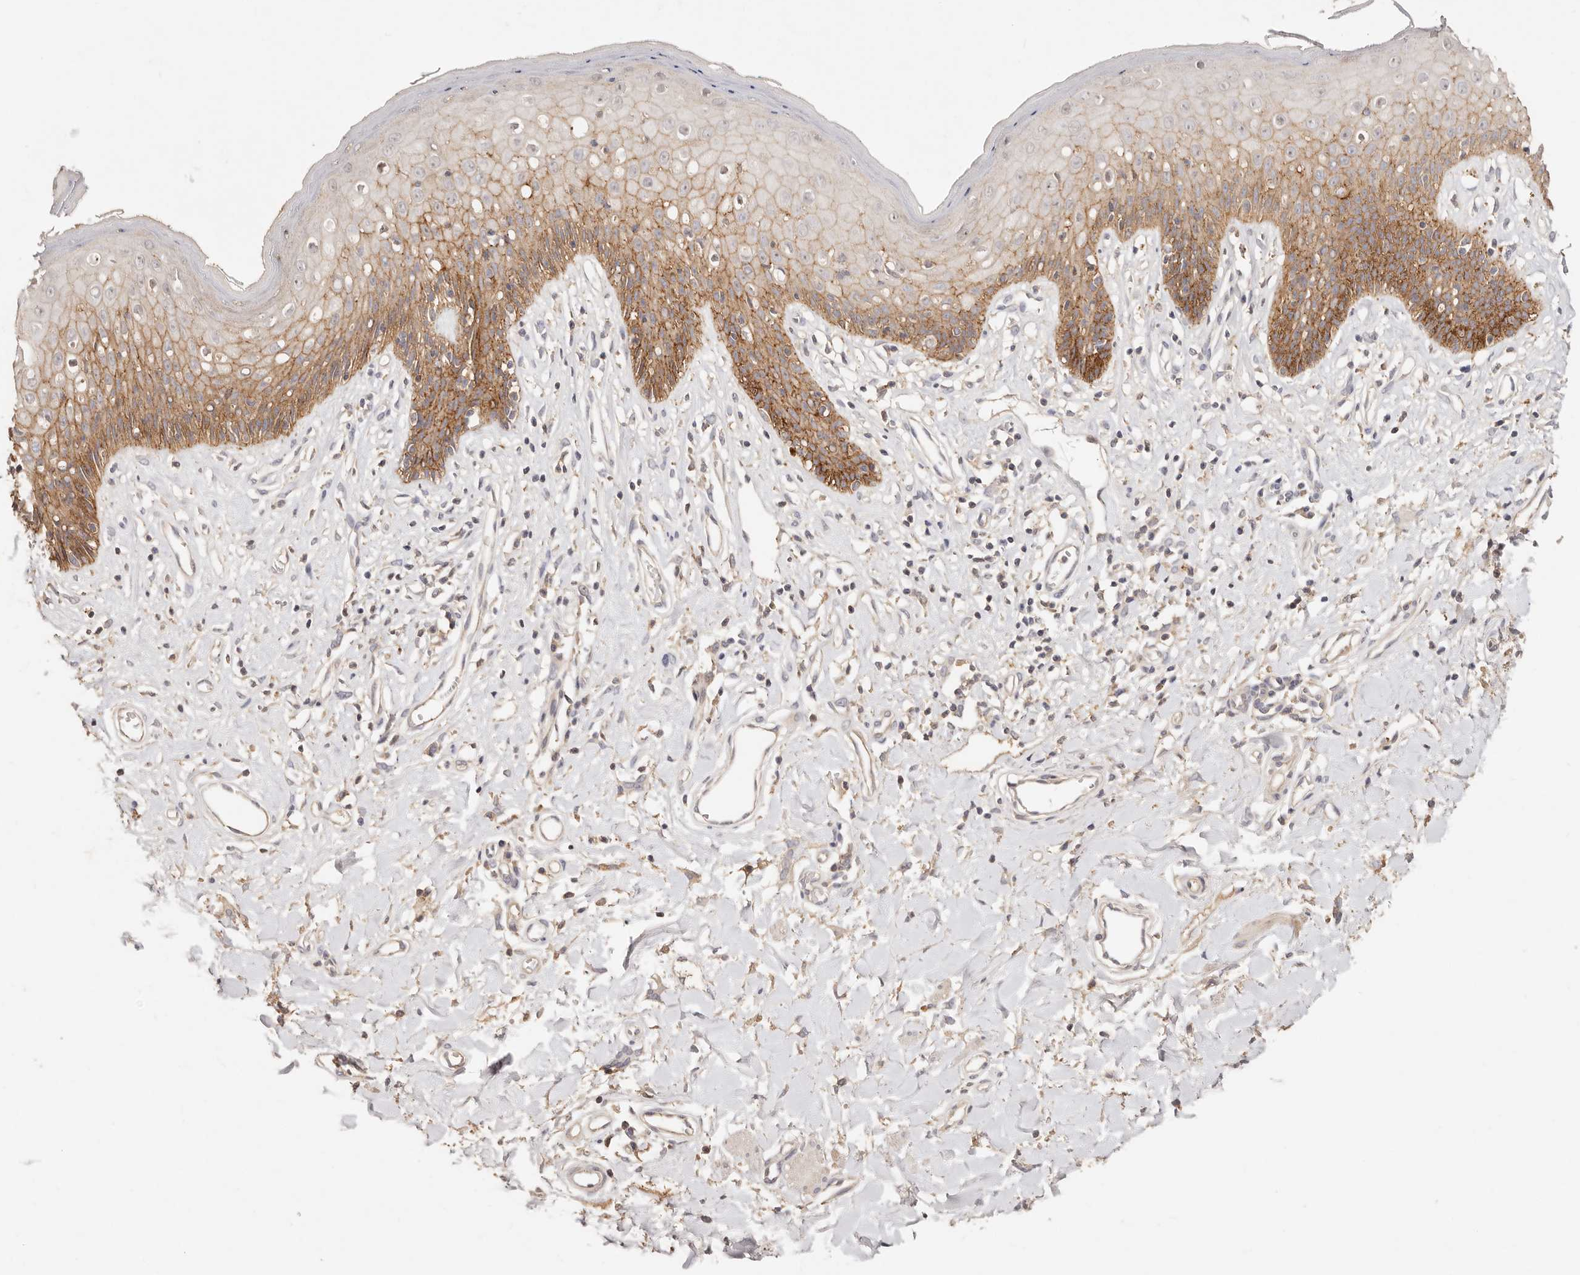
{"staining": {"intensity": "moderate", "quantity": "25%-75%", "location": "cytoplasmic/membranous"}, "tissue": "skin", "cell_type": "Epidermal cells", "image_type": "normal", "snomed": [{"axis": "morphology", "description": "Normal tissue, NOS"}, {"axis": "morphology", "description": "Squamous cell carcinoma, NOS"}, {"axis": "topography", "description": "Vulva"}], "caption": "This micrograph demonstrates IHC staining of benign skin, with medium moderate cytoplasmic/membranous staining in about 25%-75% of epidermal cells.", "gene": "CXADR", "patient": {"sex": "female", "age": 85}}